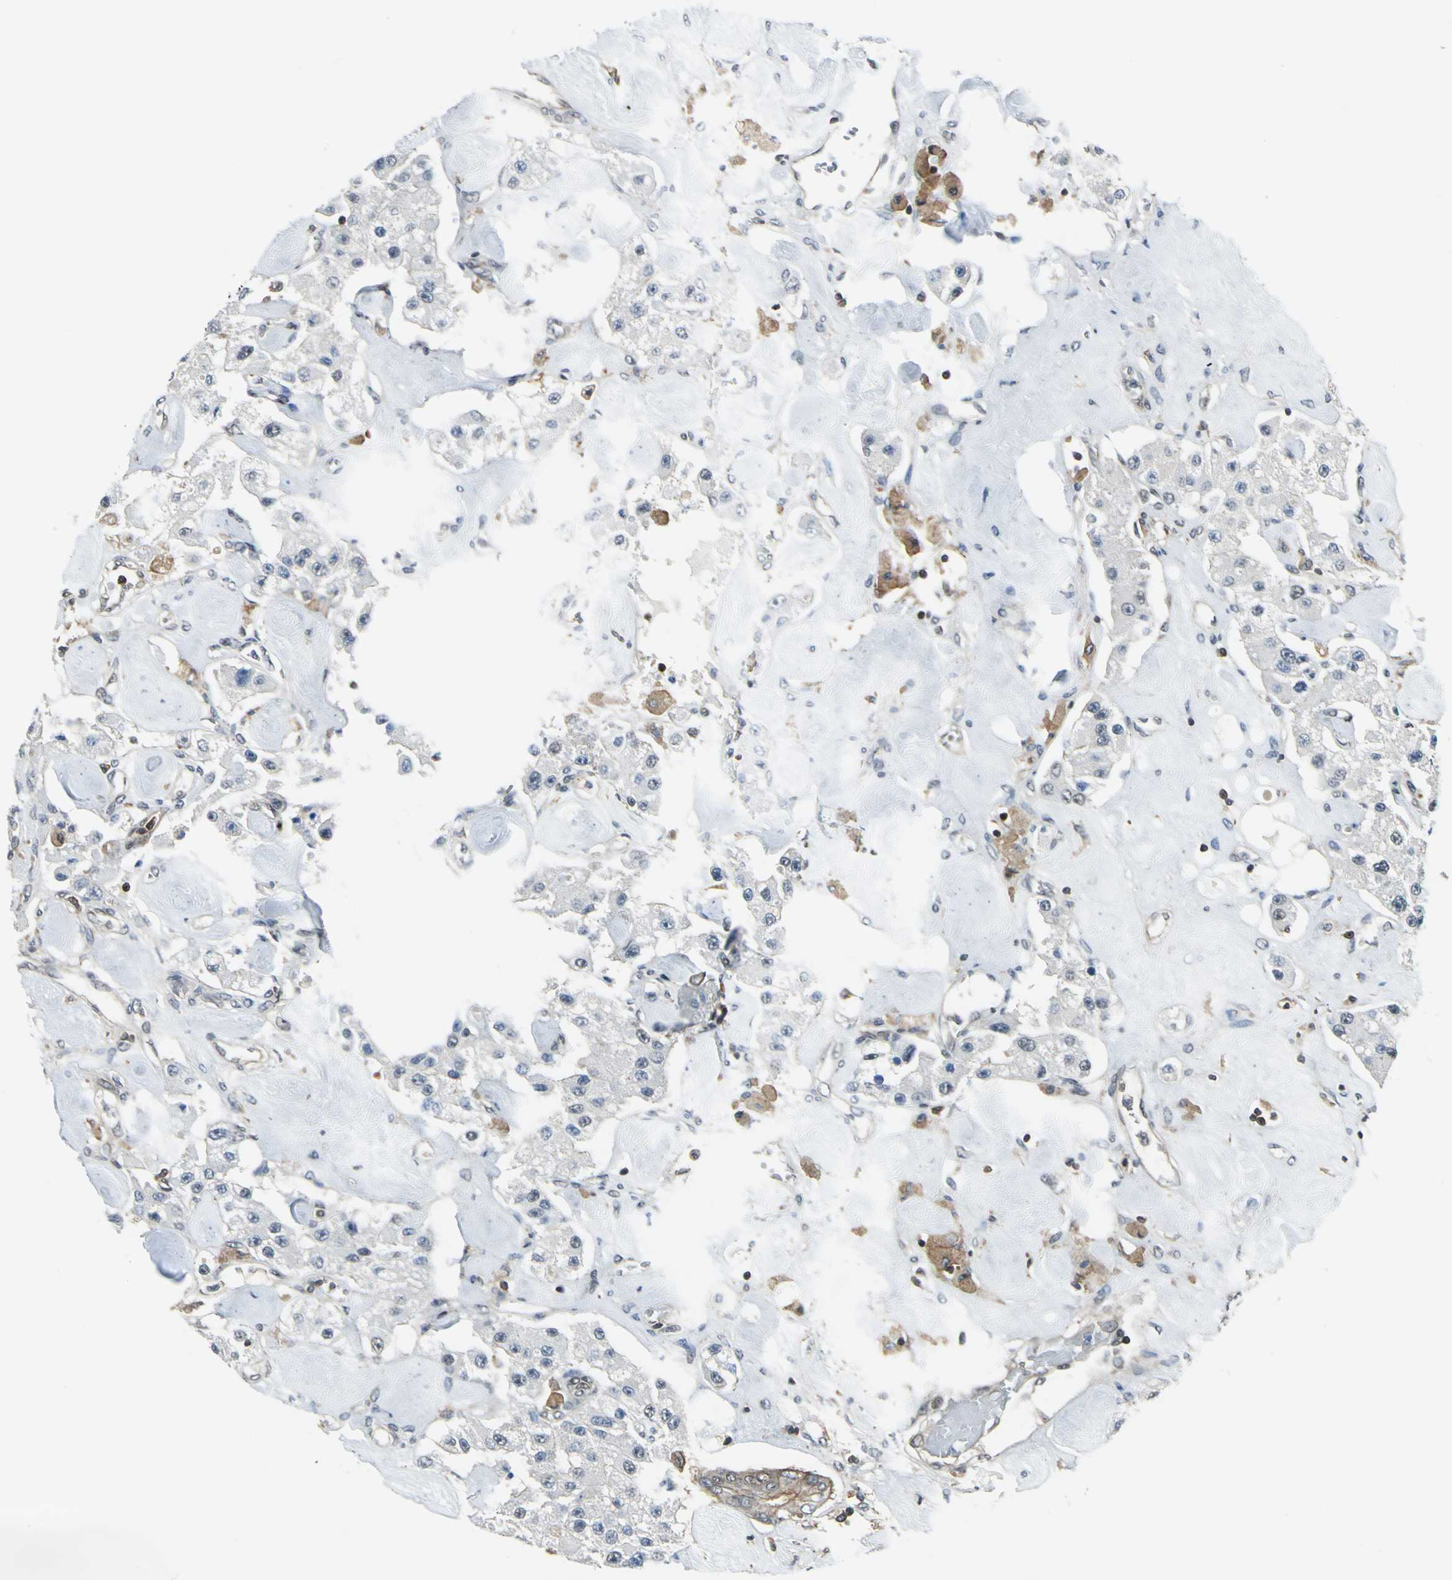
{"staining": {"intensity": "weak", "quantity": "<25%", "location": "nuclear"}, "tissue": "carcinoid", "cell_type": "Tumor cells", "image_type": "cancer", "snomed": [{"axis": "morphology", "description": "Carcinoid, malignant, NOS"}, {"axis": "topography", "description": "Pancreas"}], "caption": "Immunohistochemistry (IHC) image of neoplastic tissue: human carcinoid (malignant) stained with DAB exhibits no significant protein expression in tumor cells. Brightfield microscopy of immunohistochemistry stained with DAB (brown) and hematoxylin (blue), captured at high magnification.", "gene": "ARPC3", "patient": {"sex": "male", "age": 41}}